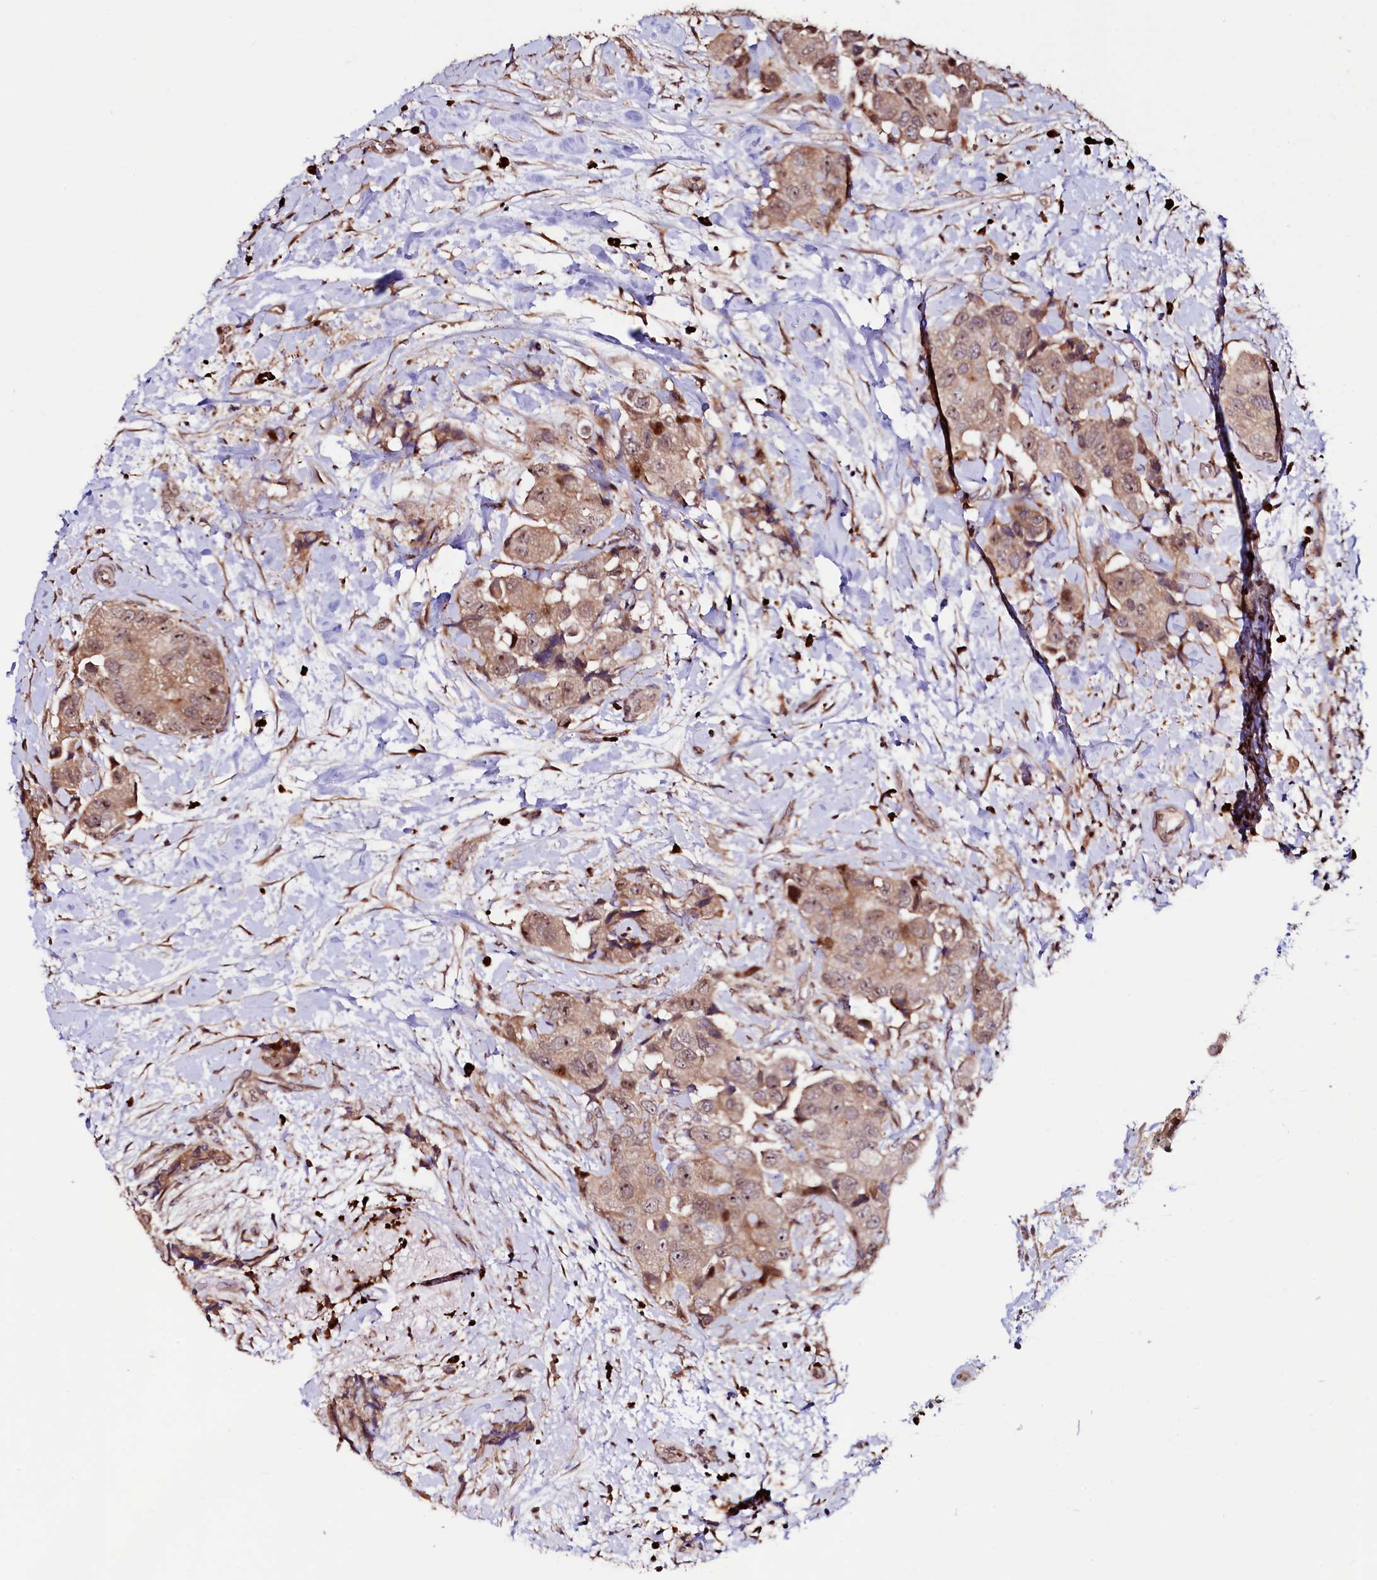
{"staining": {"intensity": "moderate", "quantity": ">75%", "location": "cytoplasmic/membranous,nuclear"}, "tissue": "breast cancer", "cell_type": "Tumor cells", "image_type": "cancer", "snomed": [{"axis": "morphology", "description": "Normal tissue, NOS"}, {"axis": "morphology", "description": "Duct carcinoma"}, {"axis": "topography", "description": "Breast"}], "caption": "Breast intraductal carcinoma stained with DAB (3,3'-diaminobenzidine) immunohistochemistry (IHC) demonstrates medium levels of moderate cytoplasmic/membranous and nuclear expression in about >75% of tumor cells.", "gene": "C5orf15", "patient": {"sex": "female", "age": 62}}